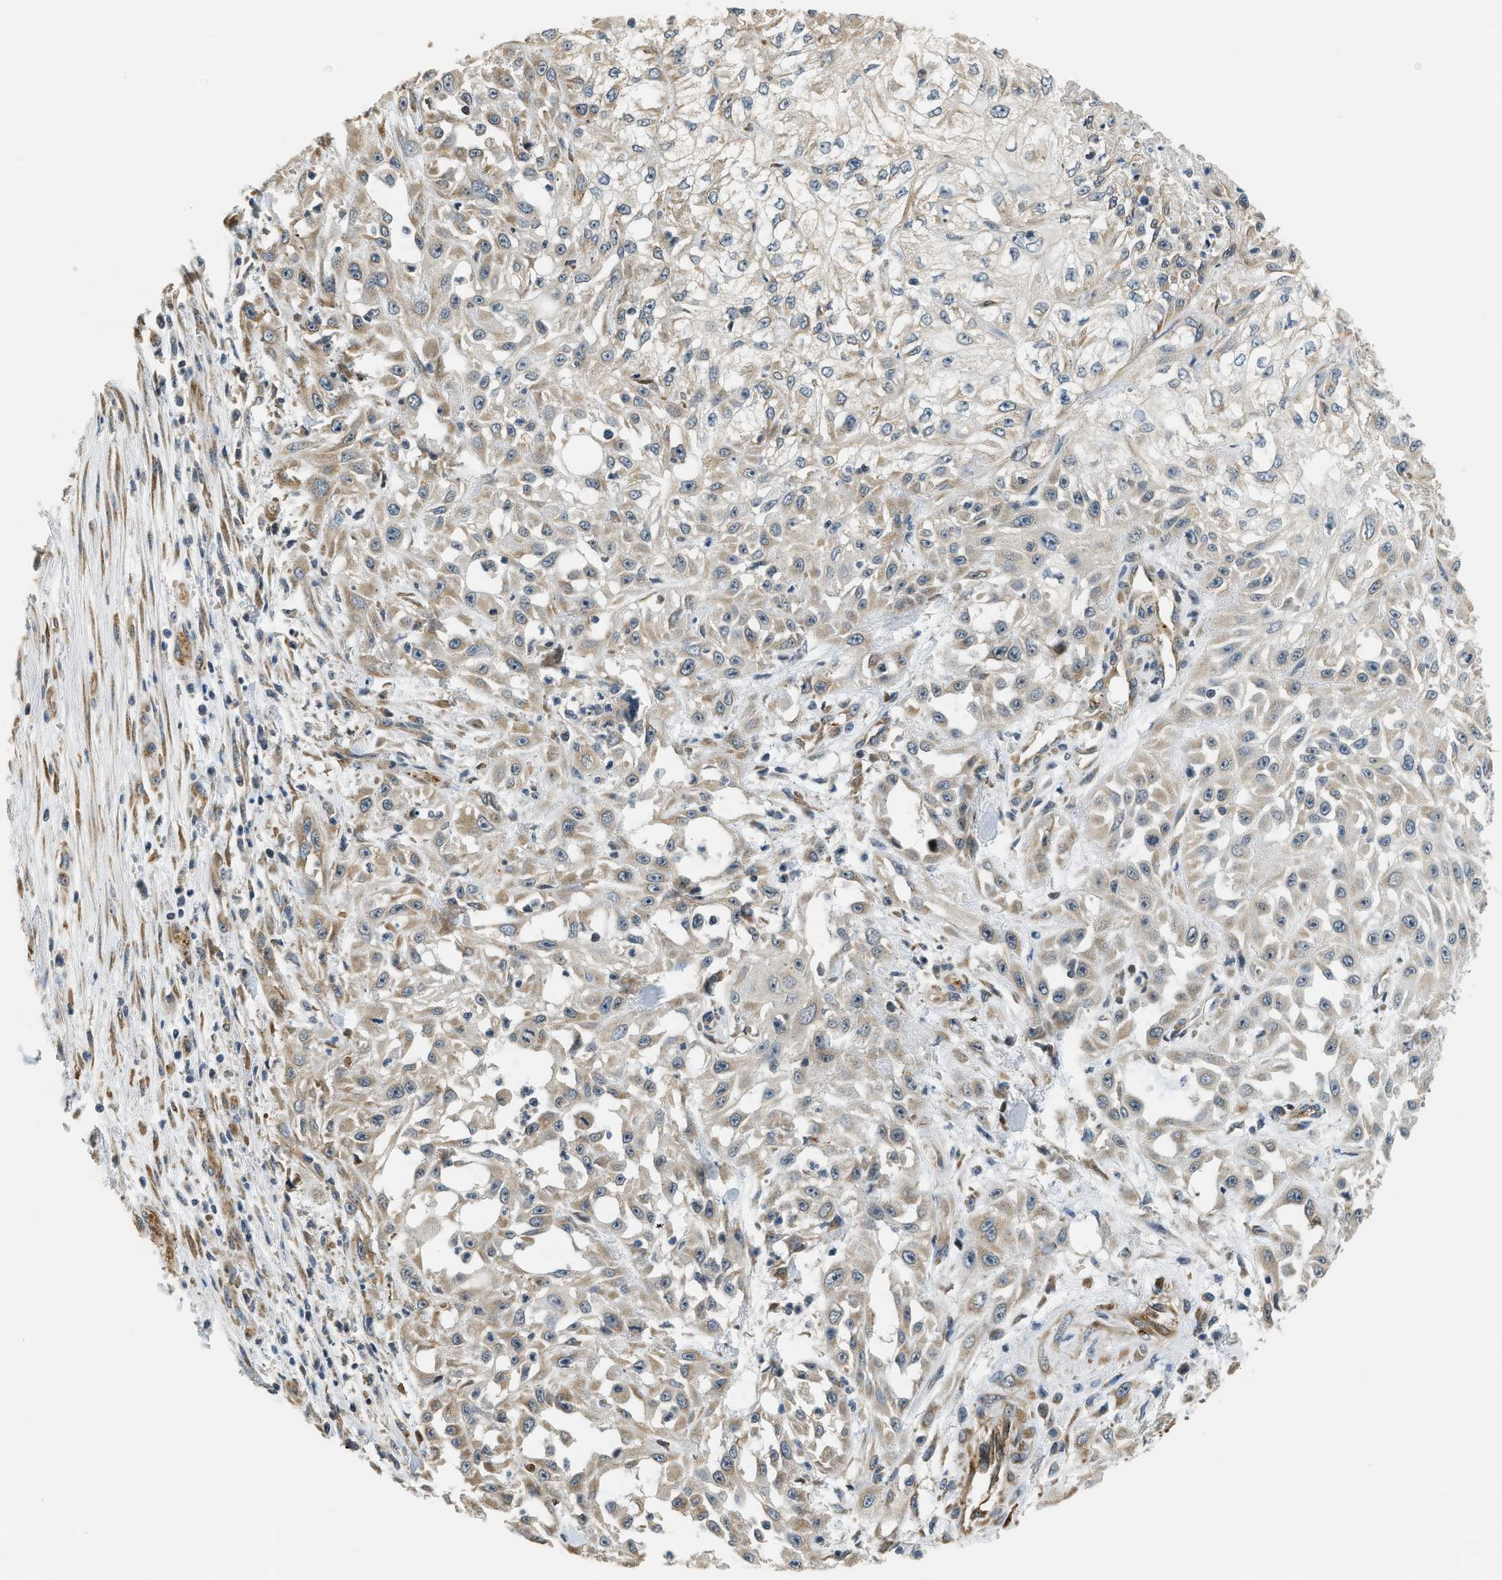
{"staining": {"intensity": "moderate", "quantity": "25%-75%", "location": "cytoplasmic/membranous"}, "tissue": "skin cancer", "cell_type": "Tumor cells", "image_type": "cancer", "snomed": [{"axis": "morphology", "description": "Squamous cell carcinoma, NOS"}, {"axis": "morphology", "description": "Squamous cell carcinoma, metastatic, NOS"}, {"axis": "topography", "description": "Skin"}, {"axis": "topography", "description": "Lymph node"}], "caption": "Brown immunohistochemical staining in human skin metastatic squamous cell carcinoma displays moderate cytoplasmic/membranous staining in approximately 25%-75% of tumor cells.", "gene": "ALOX12", "patient": {"sex": "male", "age": 75}}